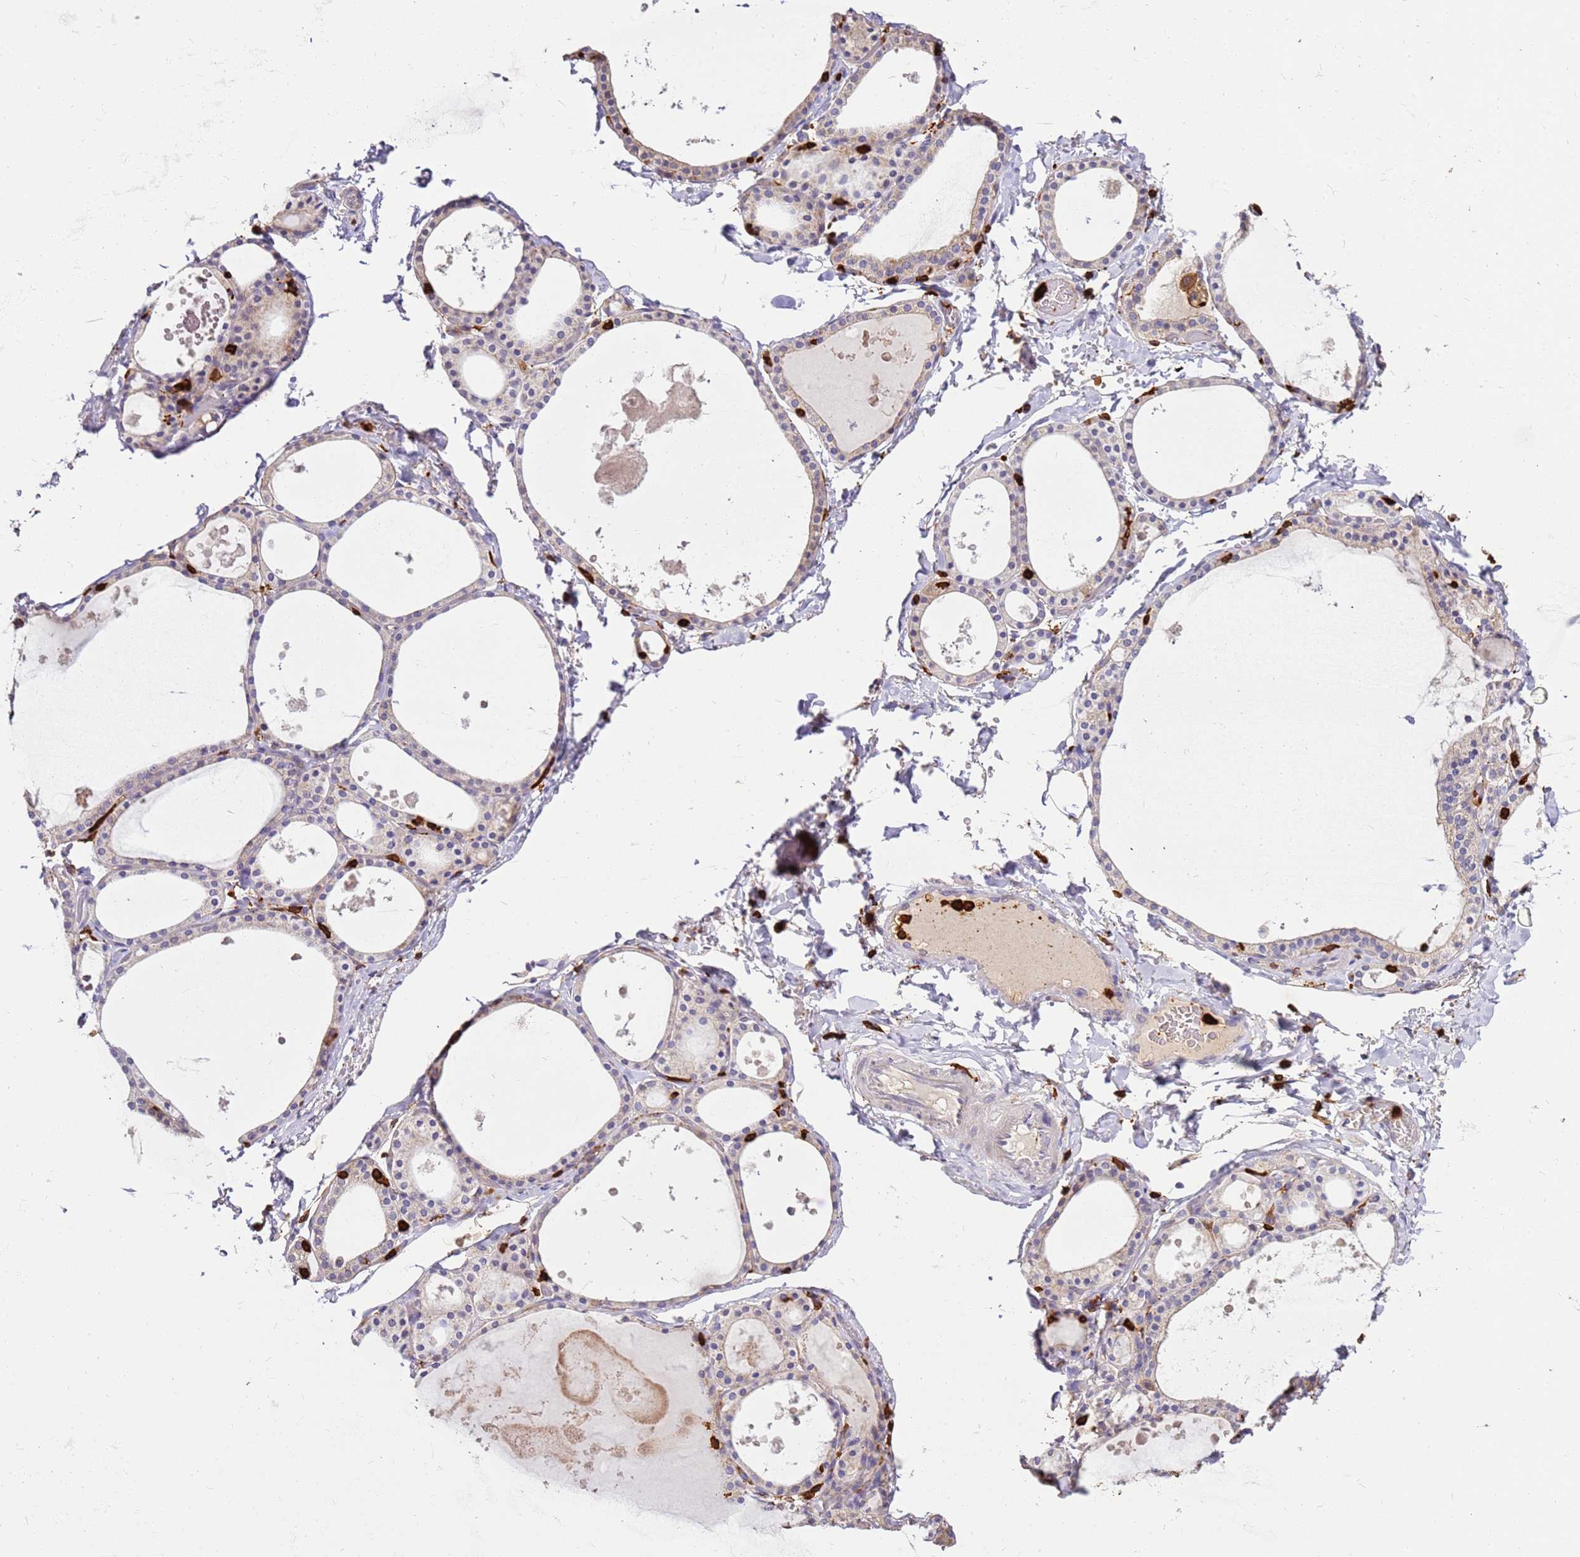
{"staining": {"intensity": "weak", "quantity": "<25%", "location": "cytoplasmic/membranous"}, "tissue": "thyroid gland", "cell_type": "Glandular cells", "image_type": "normal", "snomed": [{"axis": "morphology", "description": "Normal tissue, NOS"}, {"axis": "topography", "description": "Thyroid gland"}], "caption": "Glandular cells show no significant protein expression in benign thyroid gland. (Immunohistochemistry, brightfield microscopy, high magnification).", "gene": "CORO1A", "patient": {"sex": "male", "age": 56}}